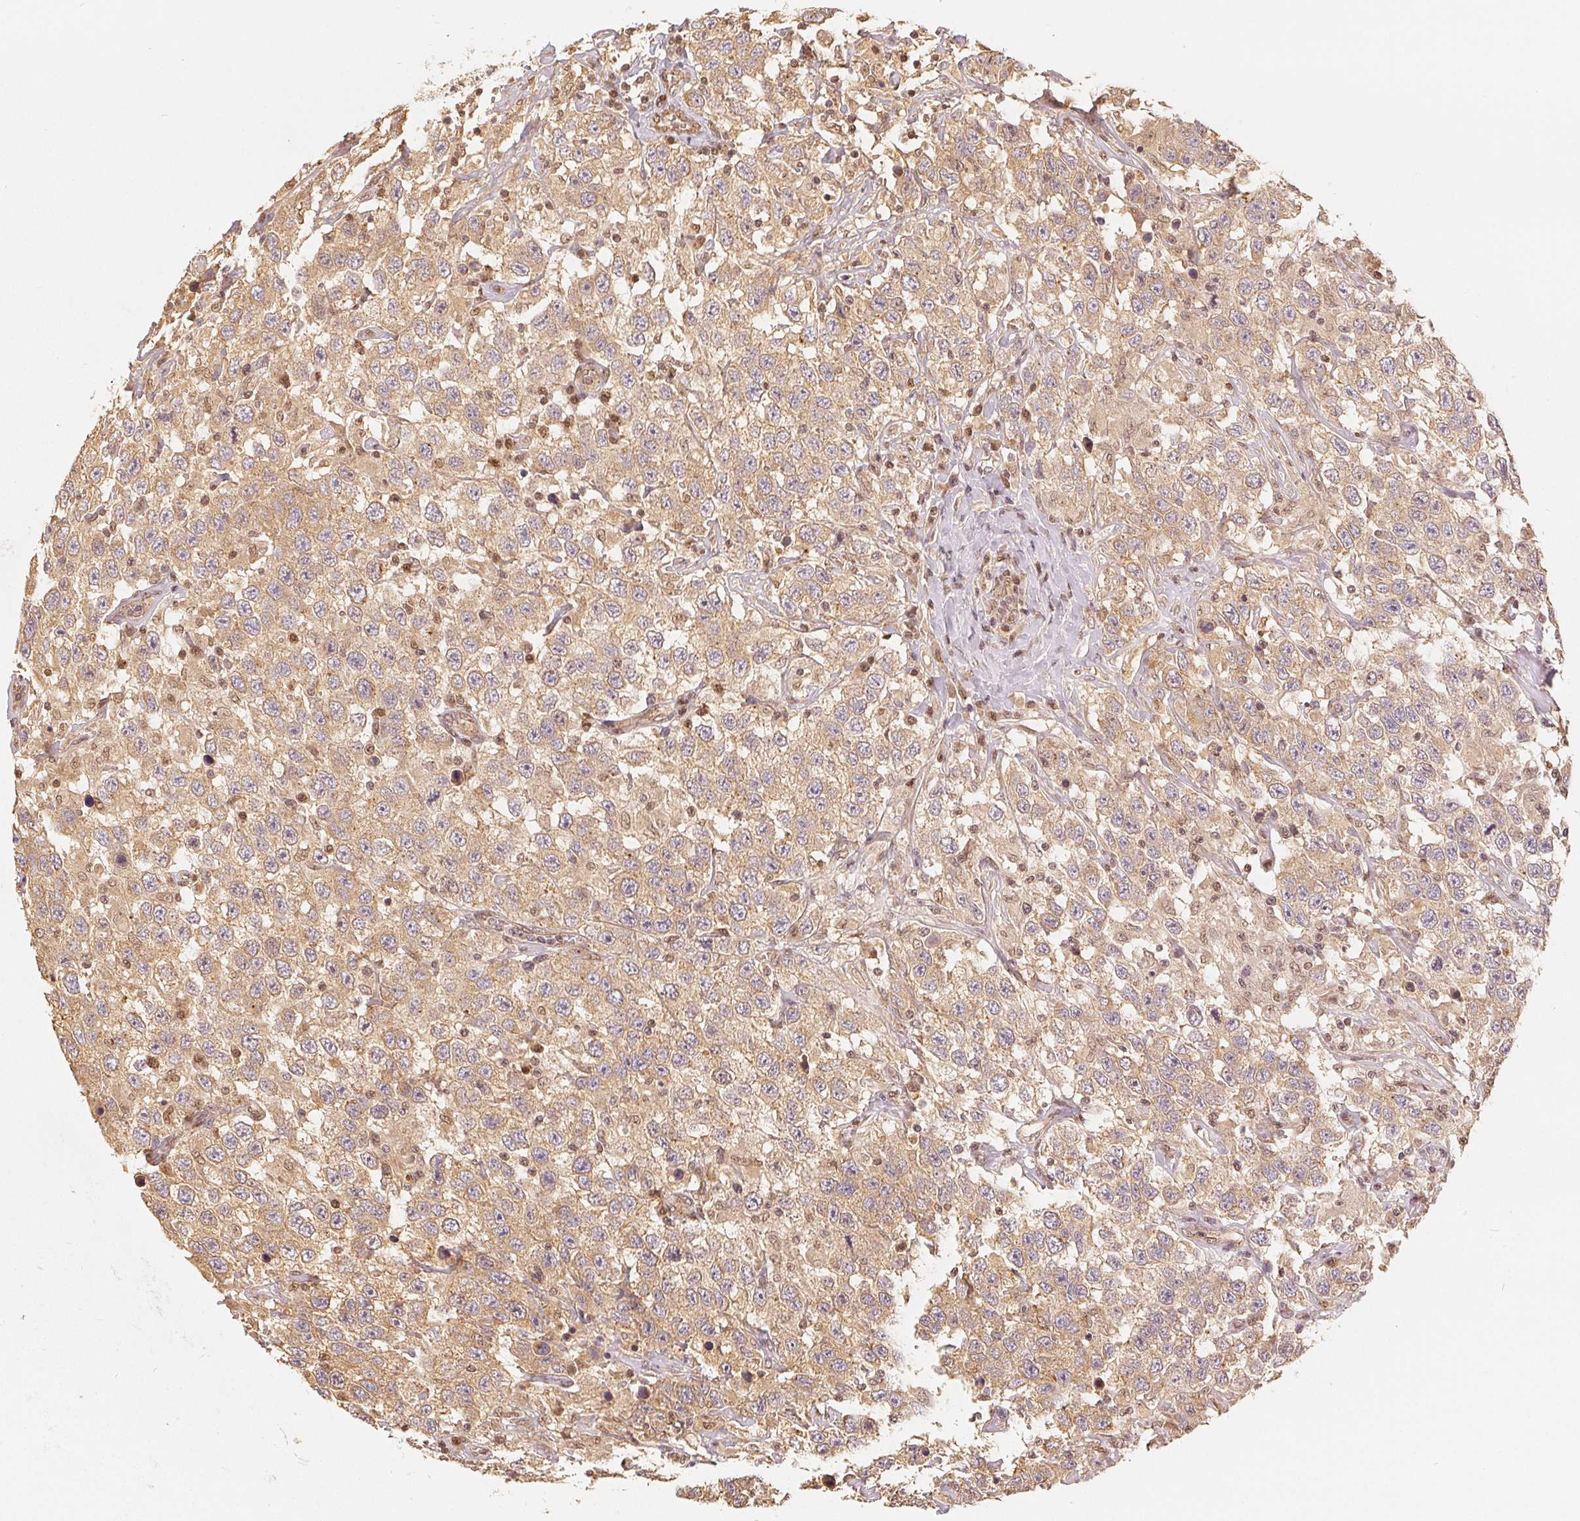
{"staining": {"intensity": "moderate", "quantity": ">75%", "location": "cytoplasmic/membranous"}, "tissue": "testis cancer", "cell_type": "Tumor cells", "image_type": "cancer", "snomed": [{"axis": "morphology", "description": "Seminoma, NOS"}, {"axis": "topography", "description": "Testis"}], "caption": "A medium amount of moderate cytoplasmic/membranous staining is present in about >75% of tumor cells in testis cancer (seminoma) tissue.", "gene": "GUSB", "patient": {"sex": "male", "age": 41}}